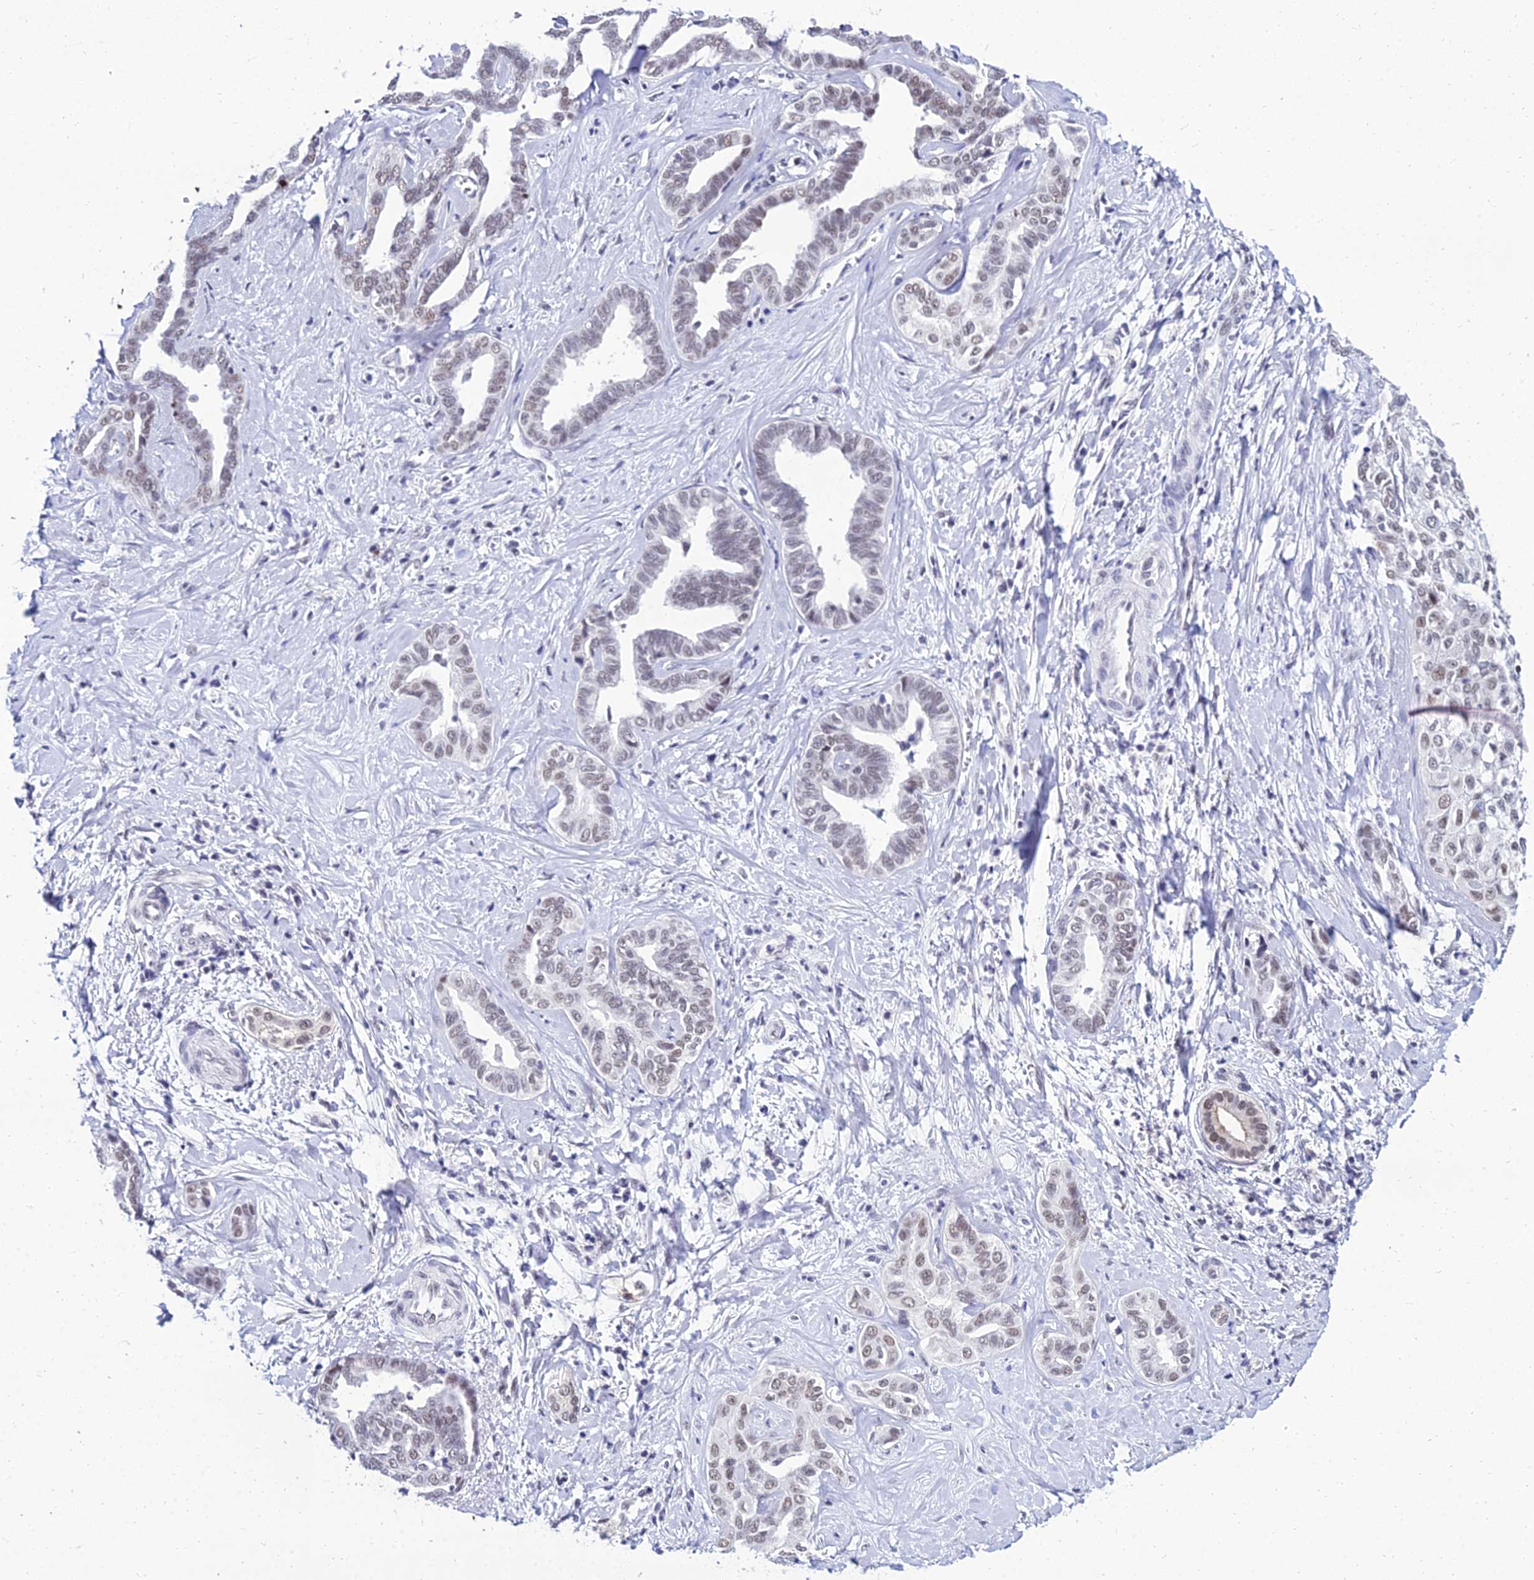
{"staining": {"intensity": "weak", "quantity": ">75%", "location": "nuclear"}, "tissue": "liver cancer", "cell_type": "Tumor cells", "image_type": "cancer", "snomed": [{"axis": "morphology", "description": "Cholangiocarcinoma"}, {"axis": "topography", "description": "Liver"}], "caption": "A low amount of weak nuclear staining is present in approximately >75% of tumor cells in cholangiocarcinoma (liver) tissue. Using DAB (3,3'-diaminobenzidine) (brown) and hematoxylin (blue) stains, captured at high magnification using brightfield microscopy.", "gene": "PPP4R2", "patient": {"sex": "female", "age": 77}}